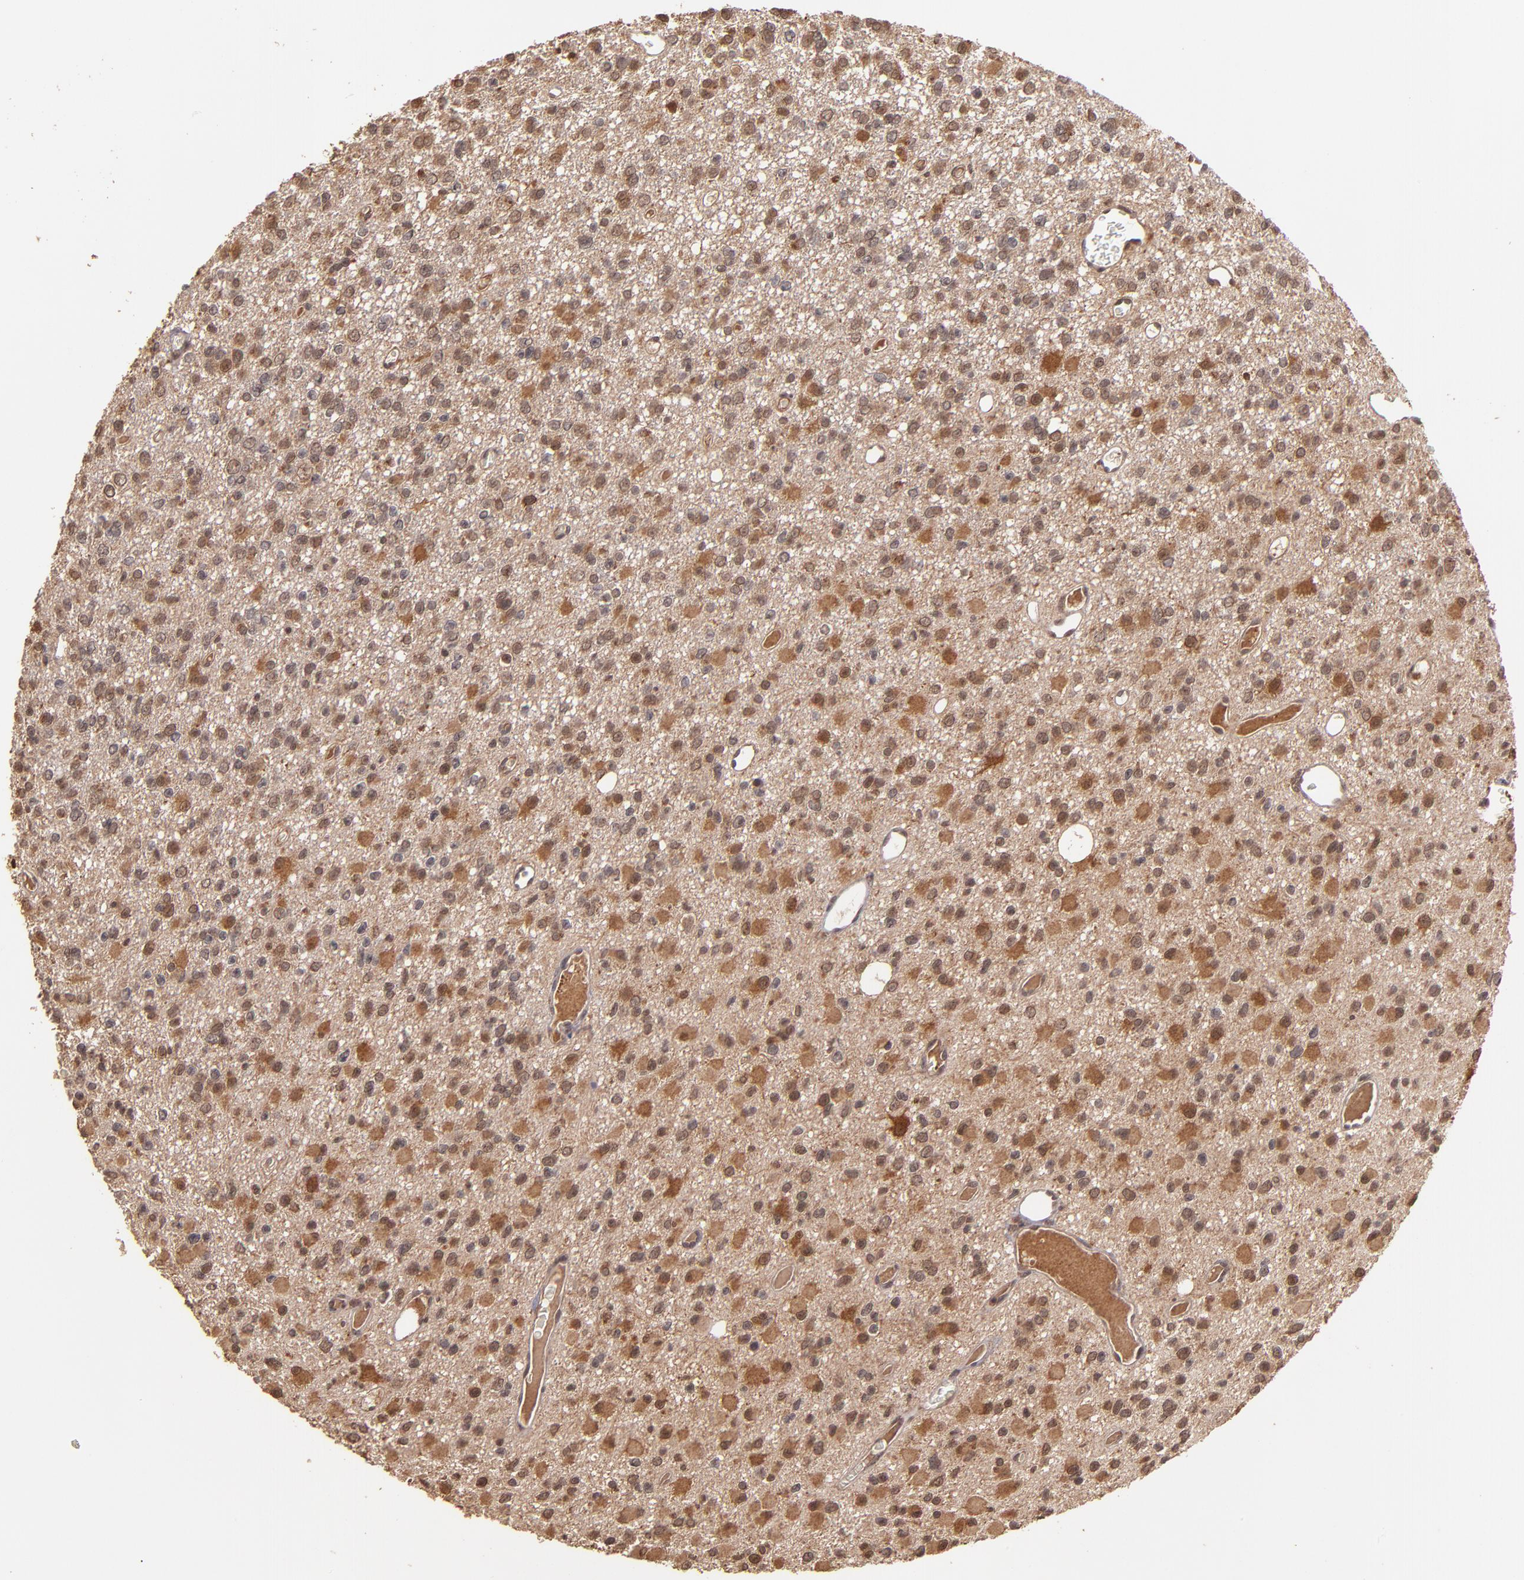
{"staining": {"intensity": "negative", "quantity": "none", "location": "none"}, "tissue": "glioma", "cell_type": "Tumor cells", "image_type": "cancer", "snomed": [{"axis": "morphology", "description": "Glioma, malignant, Low grade"}, {"axis": "topography", "description": "Brain"}], "caption": "An immunohistochemistry photomicrograph of malignant glioma (low-grade) is shown. There is no staining in tumor cells of malignant glioma (low-grade). Brightfield microscopy of IHC stained with DAB (brown) and hematoxylin (blue), captured at high magnification.", "gene": "RIOK3", "patient": {"sex": "male", "age": 42}}